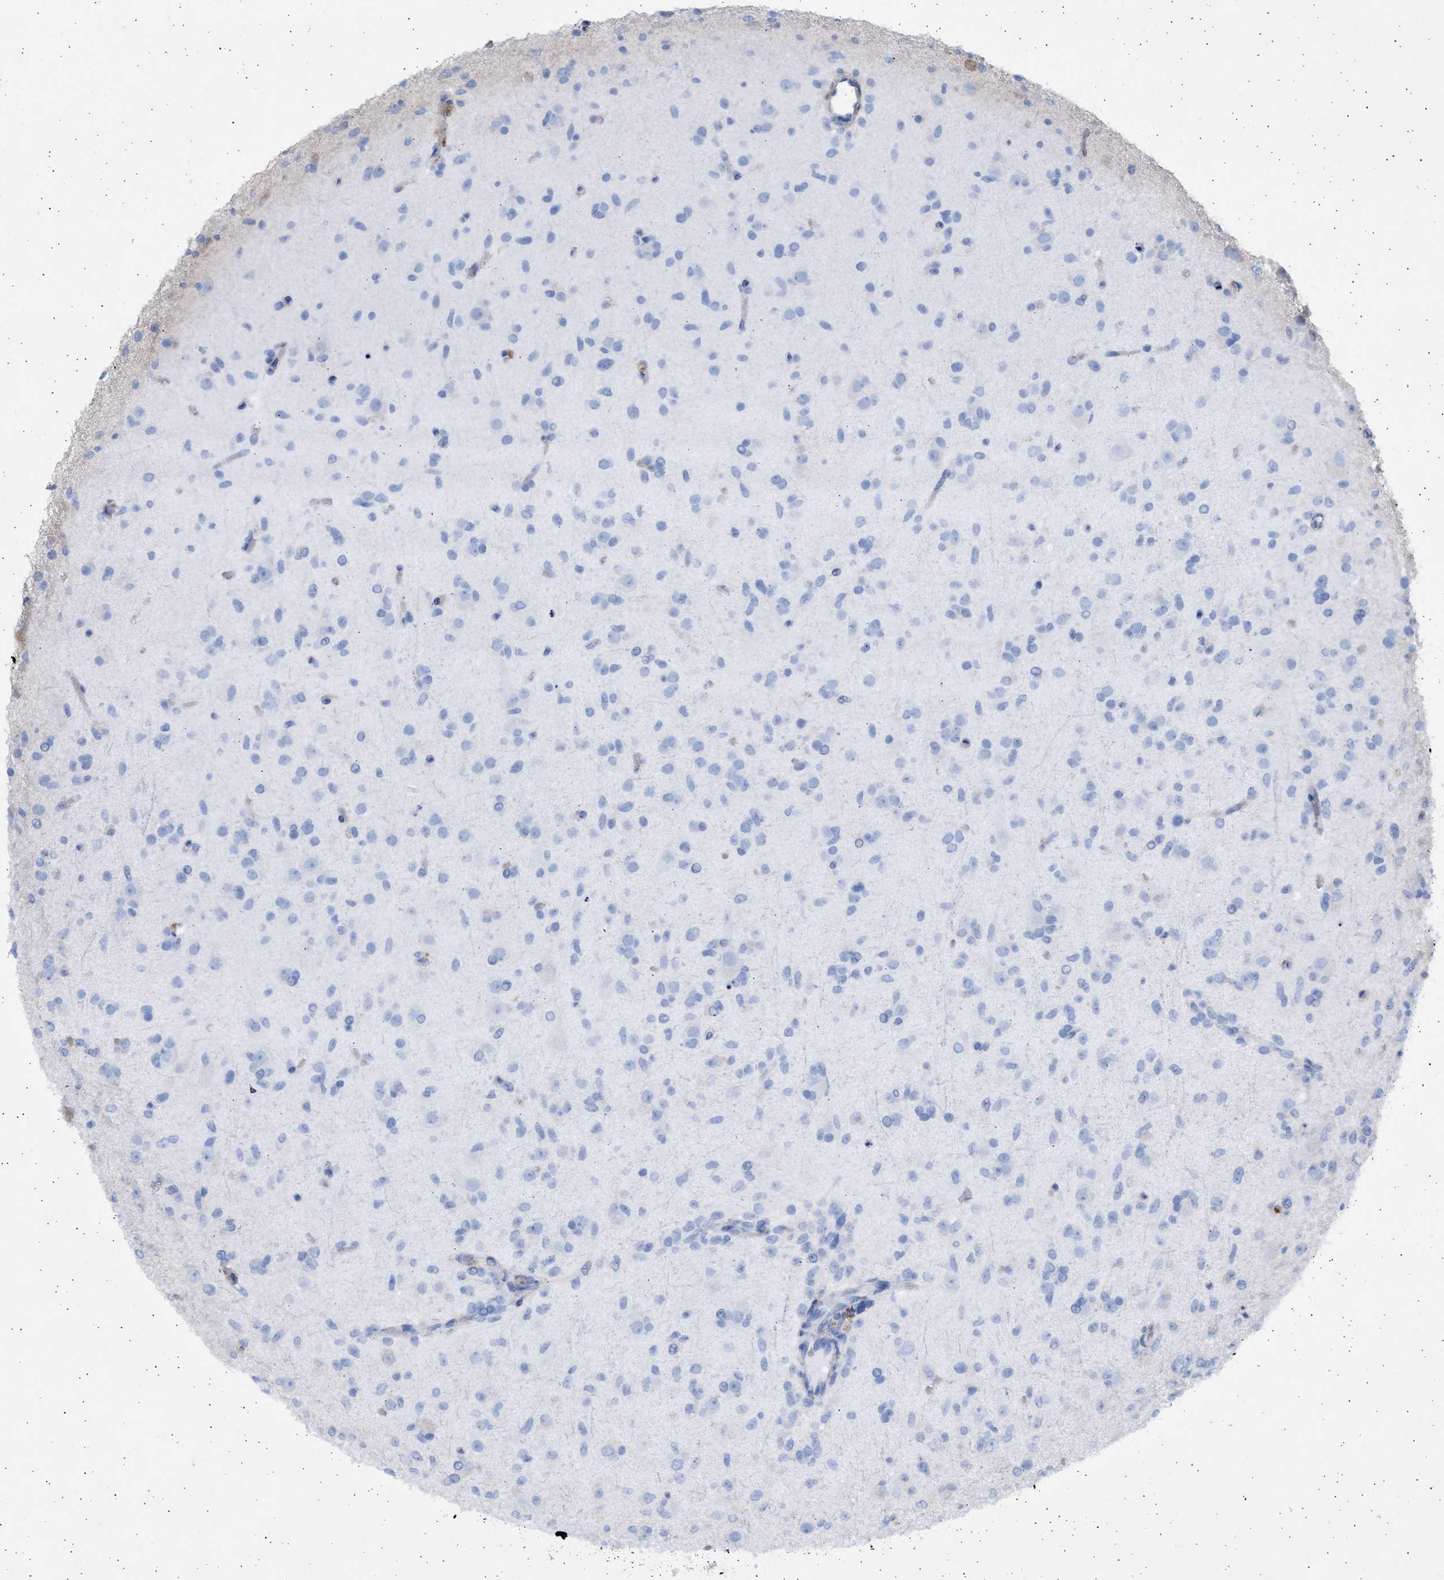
{"staining": {"intensity": "negative", "quantity": "none", "location": "none"}, "tissue": "glioma", "cell_type": "Tumor cells", "image_type": "cancer", "snomed": [{"axis": "morphology", "description": "Glioma, malignant, Low grade"}, {"axis": "topography", "description": "Brain"}], "caption": "IHC image of malignant low-grade glioma stained for a protein (brown), which displays no staining in tumor cells.", "gene": "NBR1", "patient": {"sex": "male", "age": 65}}